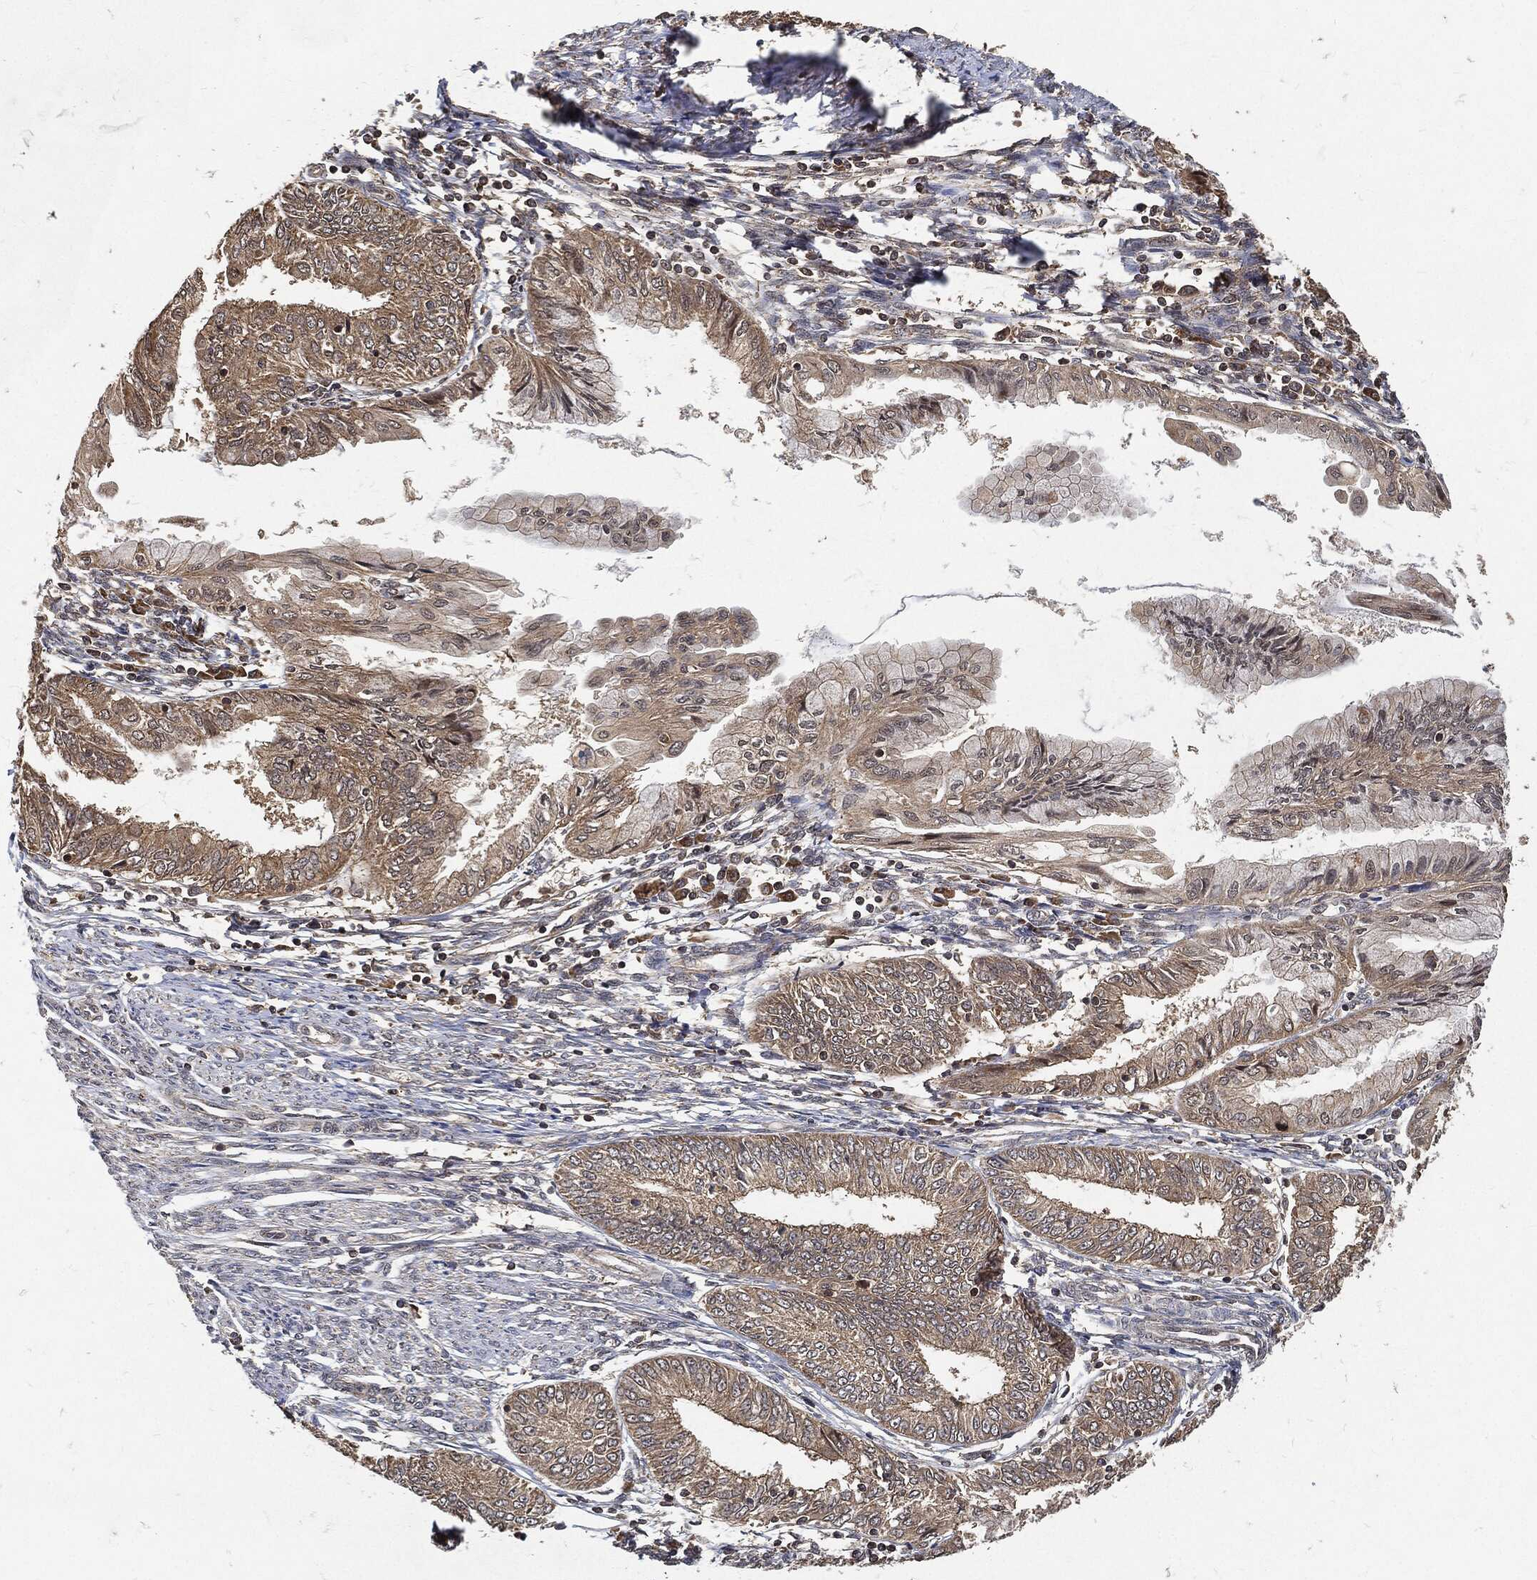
{"staining": {"intensity": "weak", "quantity": ">75%", "location": "cytoplasmic/membranous"}, "tissue": "endometrial cancer", "cell_type": "Tumor cells", "image_type": "cancer", "snomed": [{"axis": "morphology", "description": "Adenocarcinoma, NOS"}, {"axis": "topography", "description": "Endometrium"}], "caption": "This is a histology image of immunohistochemistry (IHC) staining of adenocarcinoma (endometrial), which shows weak positivity in the cytoplasmic/membranous of tumor cells.", "gene": "ZNF226", "patient": {"sex": "female", "age": 68}}